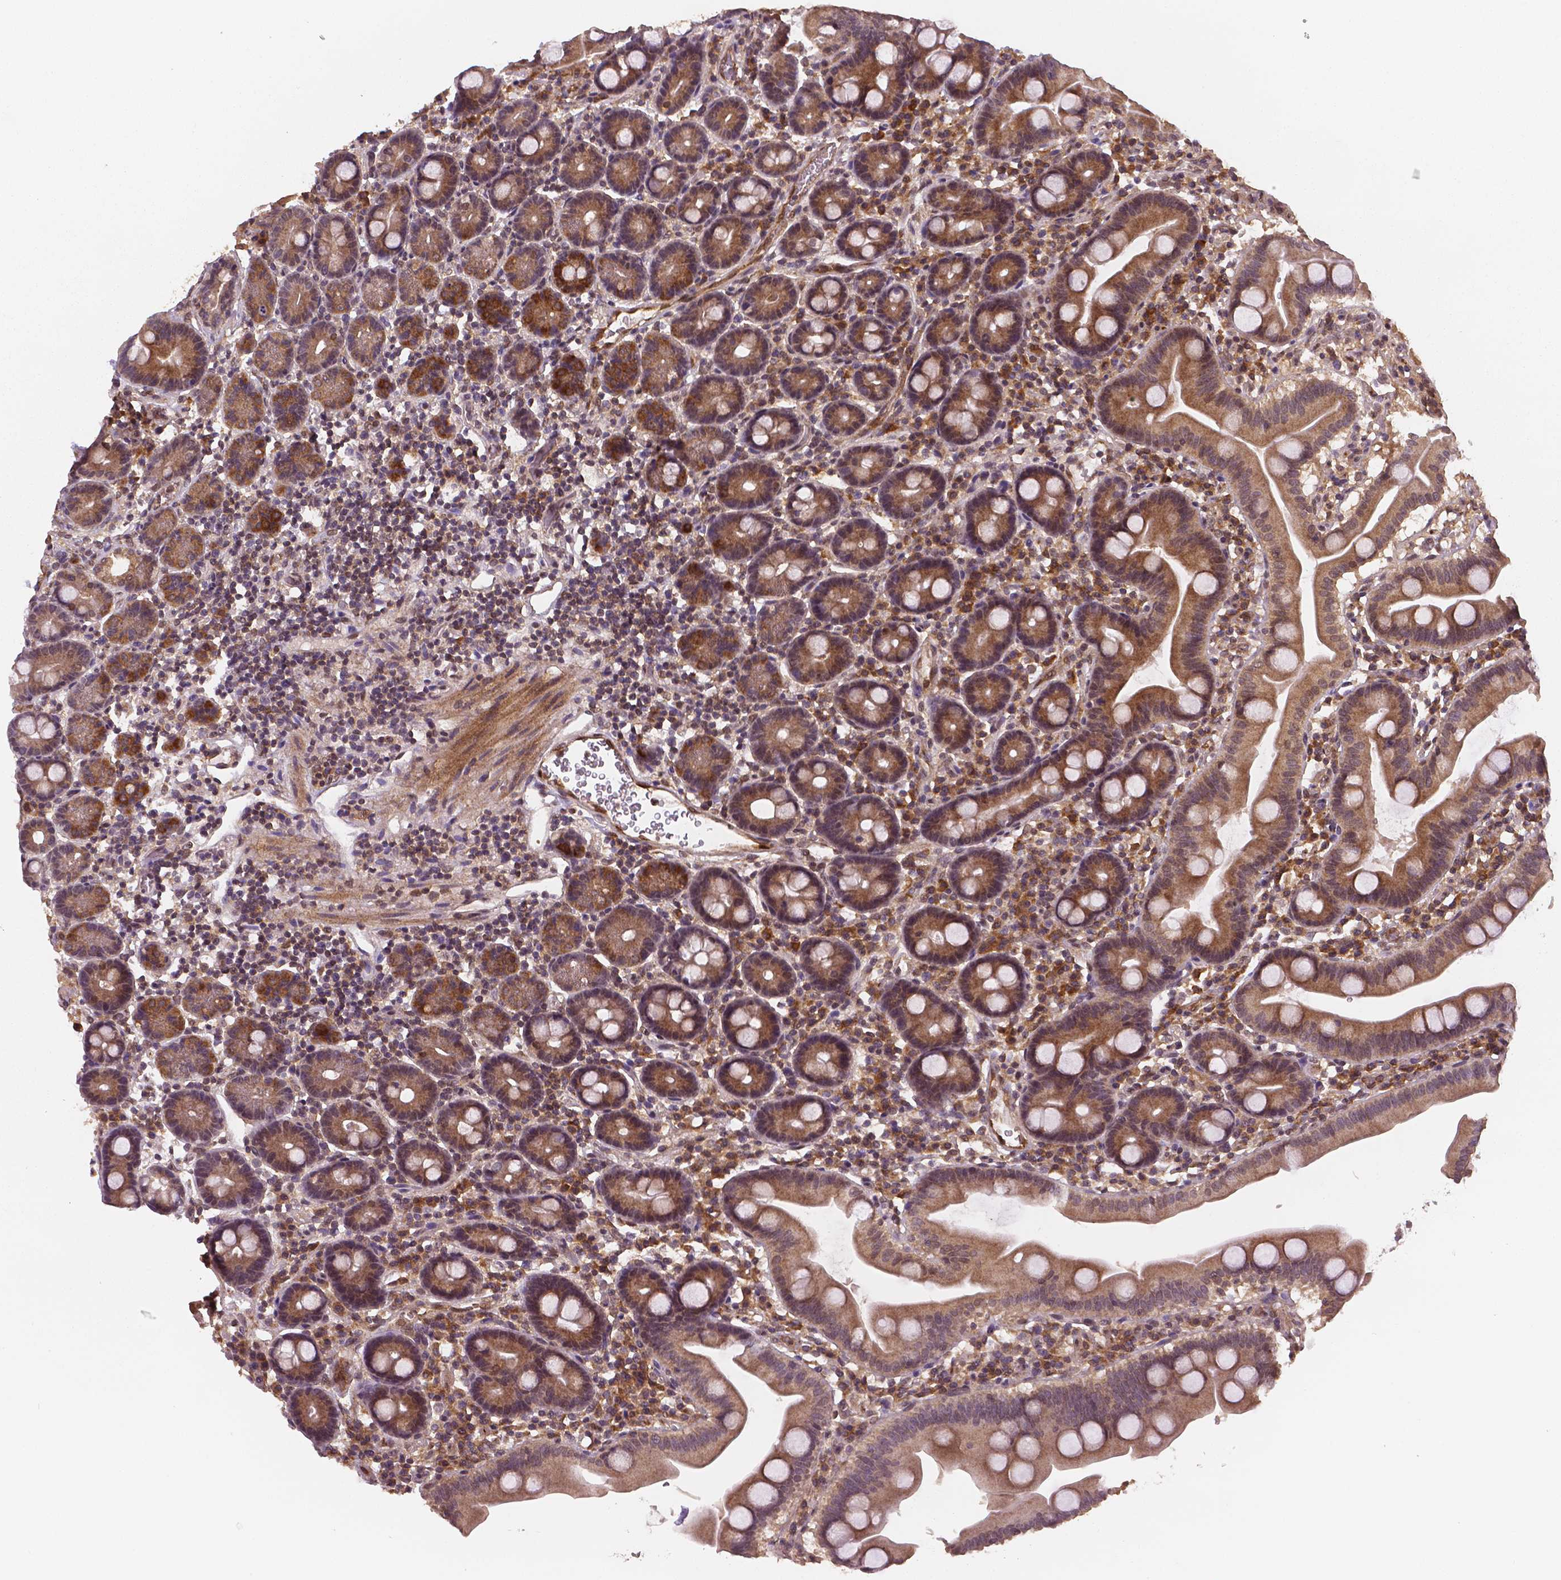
{"staining": {"intensity": "moderate", "quantity": ">75%", "location": "cytoplasmic/membranous"}, "tissue": "duodenum", "cell_type": "Glandular cells", "image_type": "normal", "snomed": [{"axis": "morphology", "description": "Normal tissue, NOS"}, {"axis": "topography", "description": "Pancreas"}, {"axis": "topography", "description": "Duodenum"}], "caption": "IHC photomicrograph of normal duodenum: duodenum stained using immunohistochemistry displays medium levels of moderate protein expression localized specifically in the cytoplasmic/membranous of glandular cells, appearing as a cytoplasmic/membranous brown color.", "gene": "STAT3", "patient": {"sex": "male", "age": 59}}